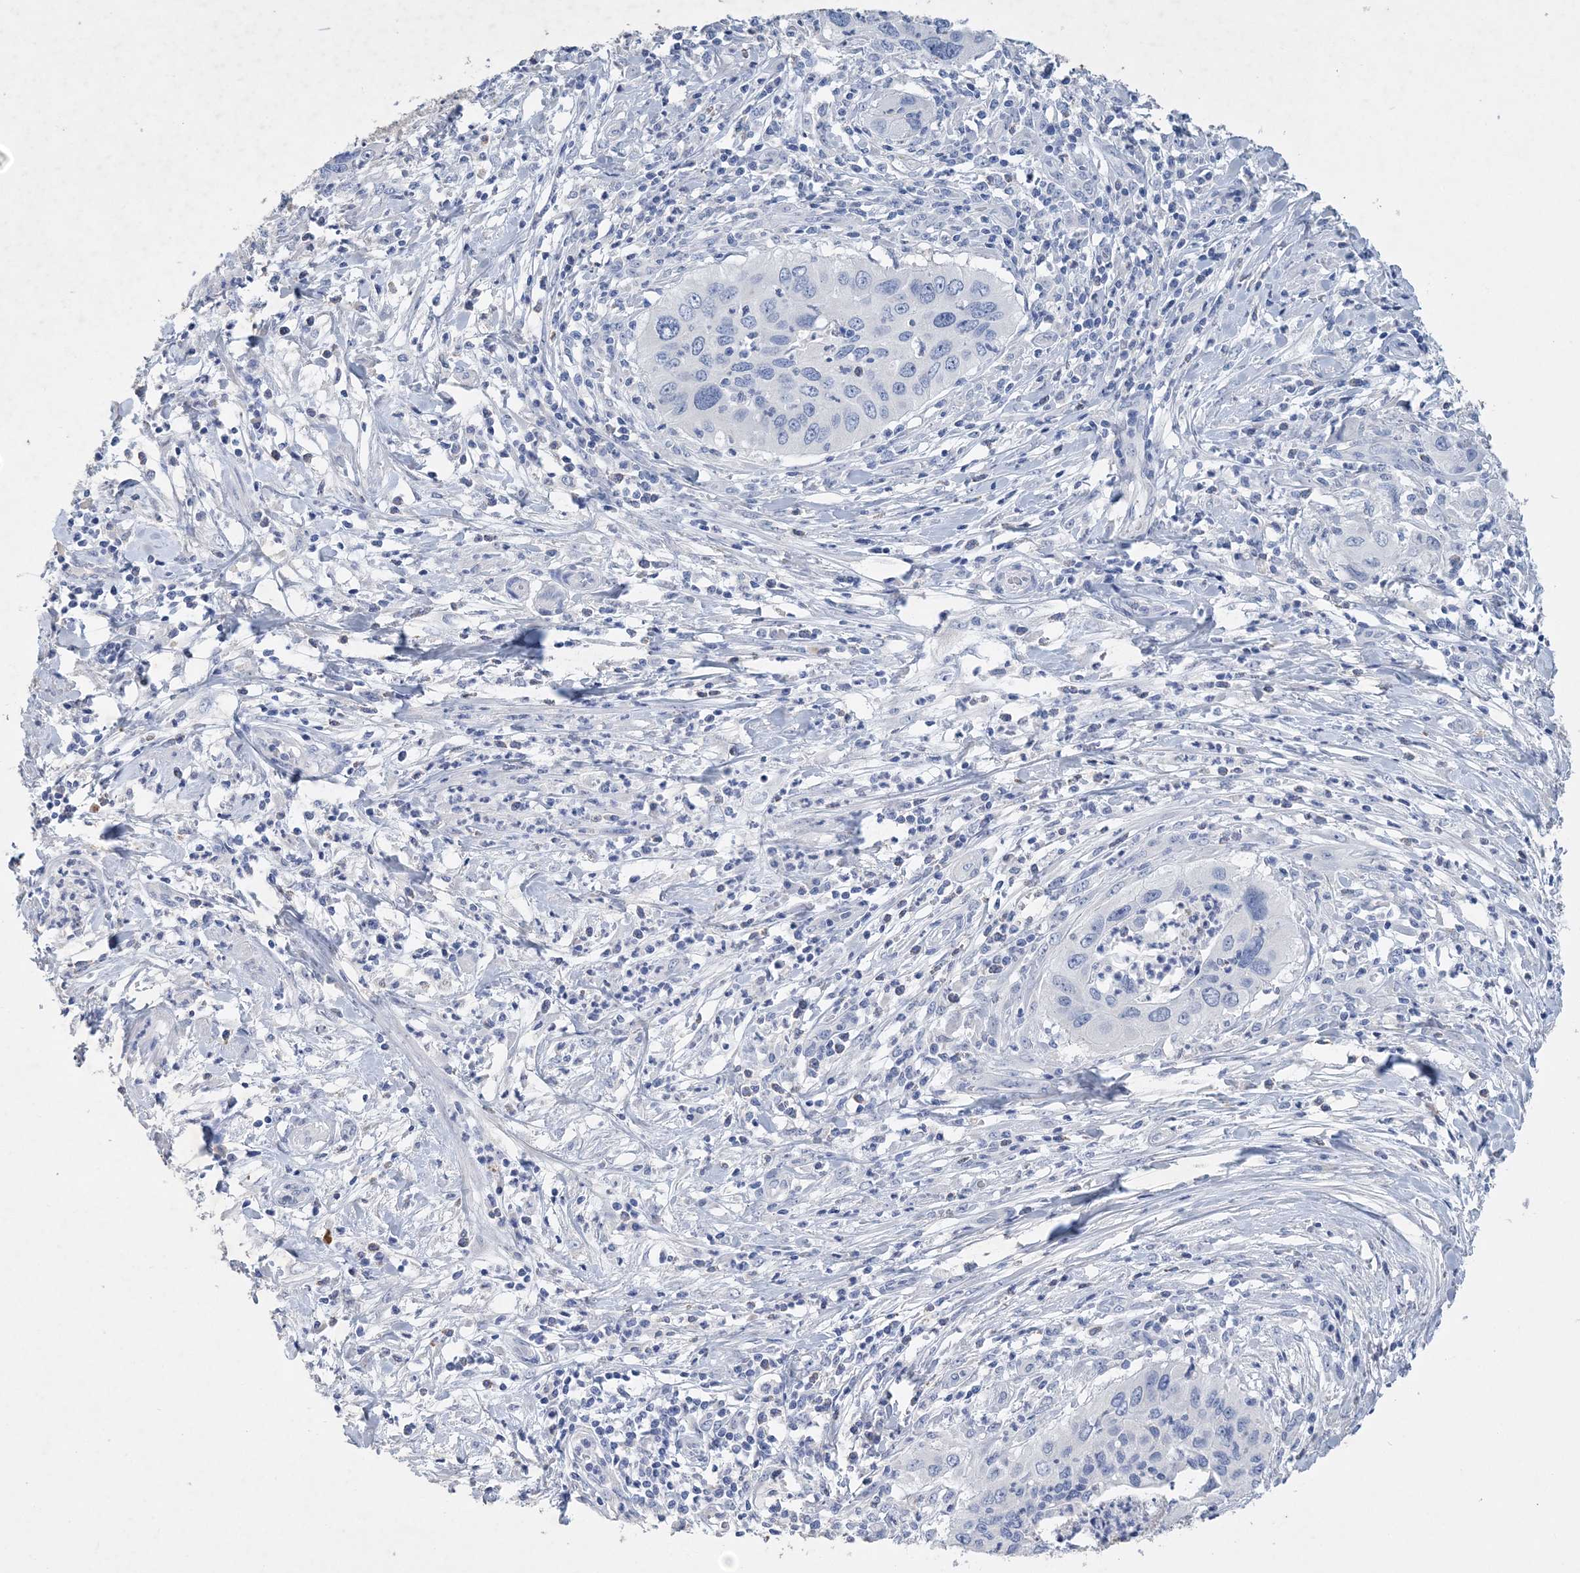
{"staining": {"intensity": "negative", "quantity": "none", "location": "none"}, "tissue": "cervical cancer", "cell_type": "Tumor cells", "image_type": "cancer", "snomed": [{"axis": "morphology", "description": "Squamous cell carcinoma, NOS"}, {"axis": "topography", "description": "Cervix"}], "caption": "Tumor cells show no significant positivity in squamous cell carcinoma (cervical).", "gene": "COPS8", "patient": {"sex": "female", "age": 38}}